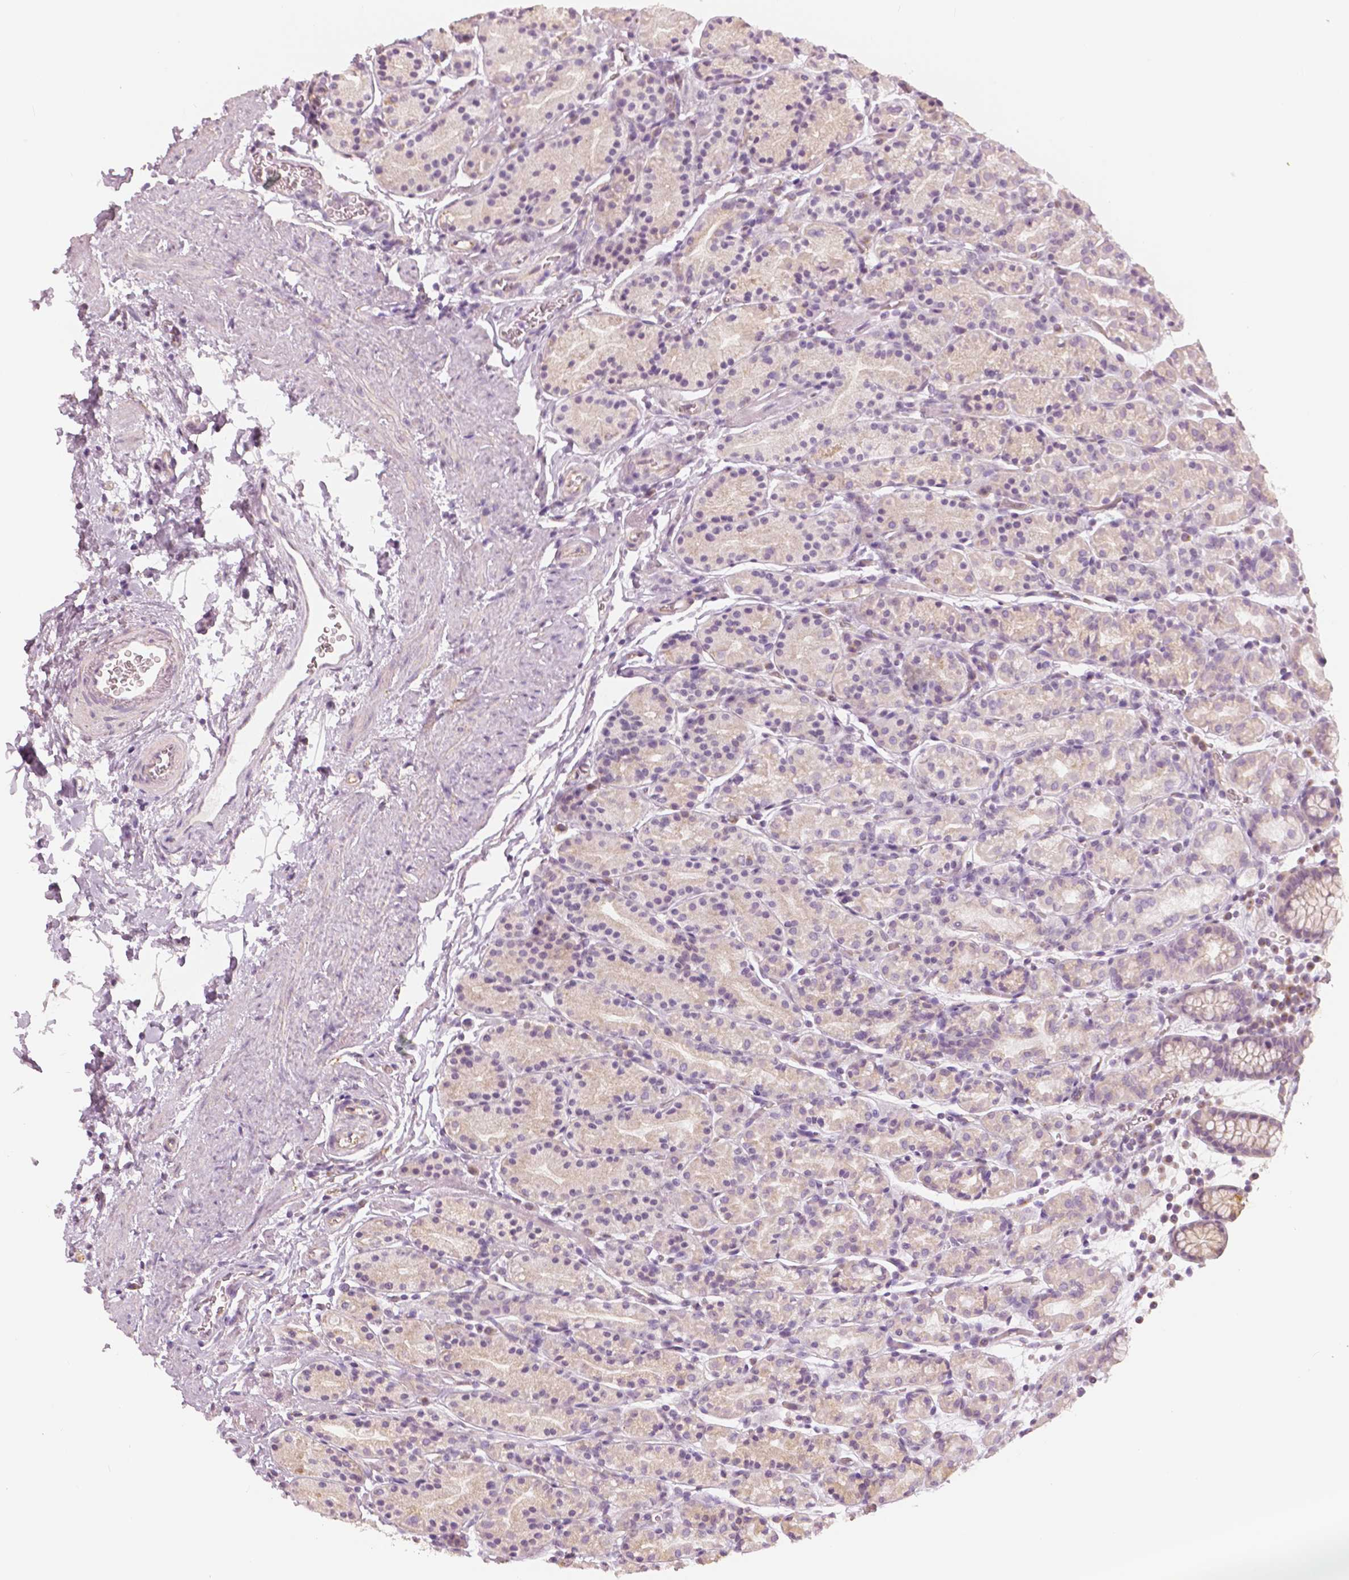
{"staining": {"intensity": "weak", "quantity": "<25%", "location": "cytoplasmic/membranous"}, "tissue": "stomach", "cell_type": "Glandular cells", "image_type": "normal", "snomed": [{"axis": "morphology", "description": "Normal tissue, NOS"}, {"axis": "topography", "description": "Stomach, upper"}, {"axis": "topography", "description": "Stomach"}], "caption": "An immunohistochemistry (IHC) photomicrograph of unremarkable stomach is shown. There is no staining in glandular cells of stomach.", "gene": "SLC24A1", "patient": {"sex": "male", "age": 62}}